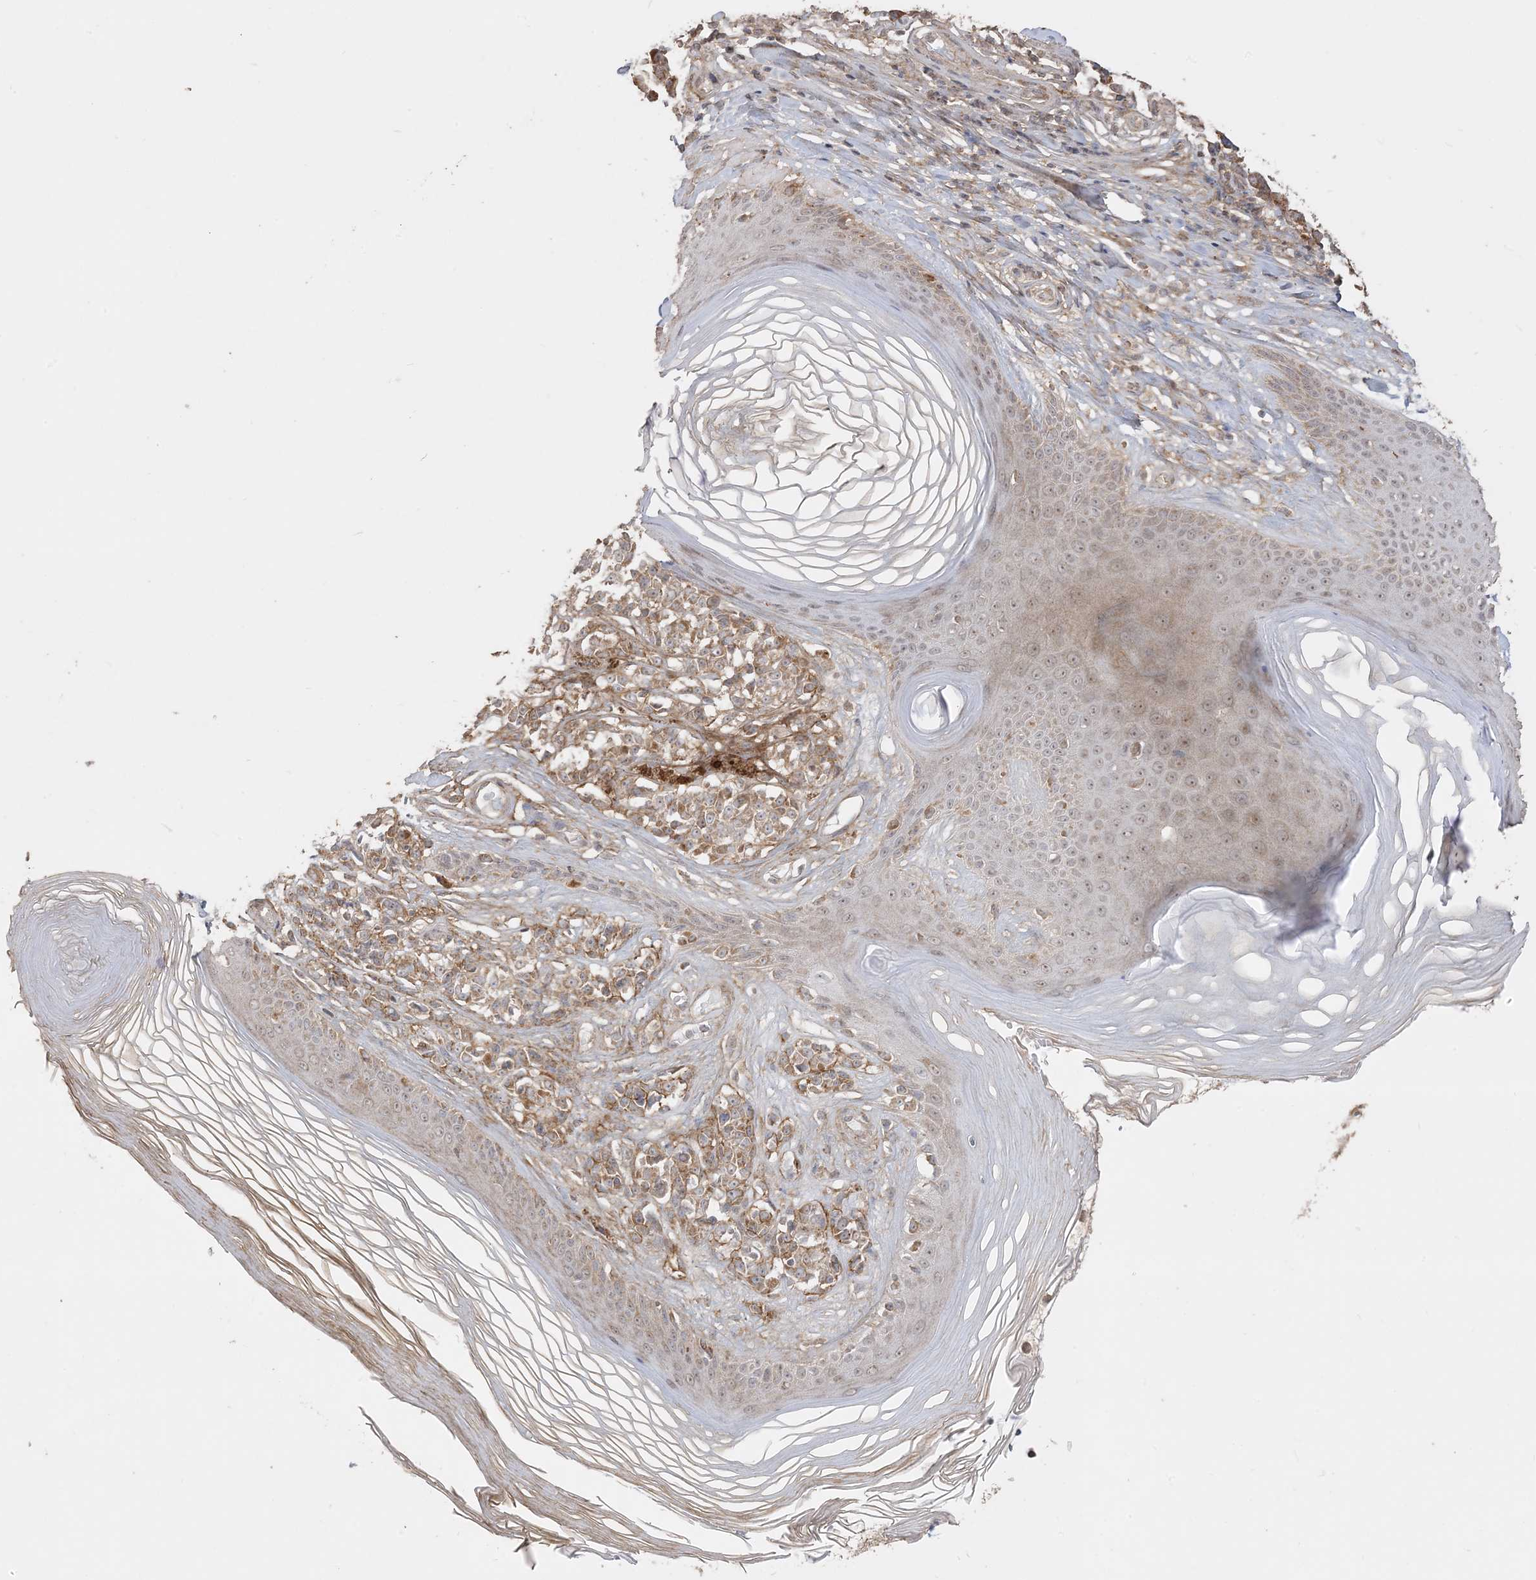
{"staining": {"intensity": "strong", "quantity": ">75%", "location": "cytoplasmic/membranous"}, "tissue": "melanoma", "cell_type": "Tumor cells", "image_type": "cancer", "snomed": [{"axis": "morphology", "description": "Malignant melanoma, NOS"}, {"axis": "topography", "description": "Skin"}], "caption": "Immunohistochemical staining of malignant melanoma shows high levels of strong cytoplasmic/membranous staining in approximately >75% of tumor cells. The staining was performed using DAB (3,3'-diaminobenzidine) to visualize the protein expression in brown, while the nuclei were stained in blue with hematoxylin (Magnification: 20x).", "gene": "SIRT3", "patient": {"sex": "female", "age": 64}}